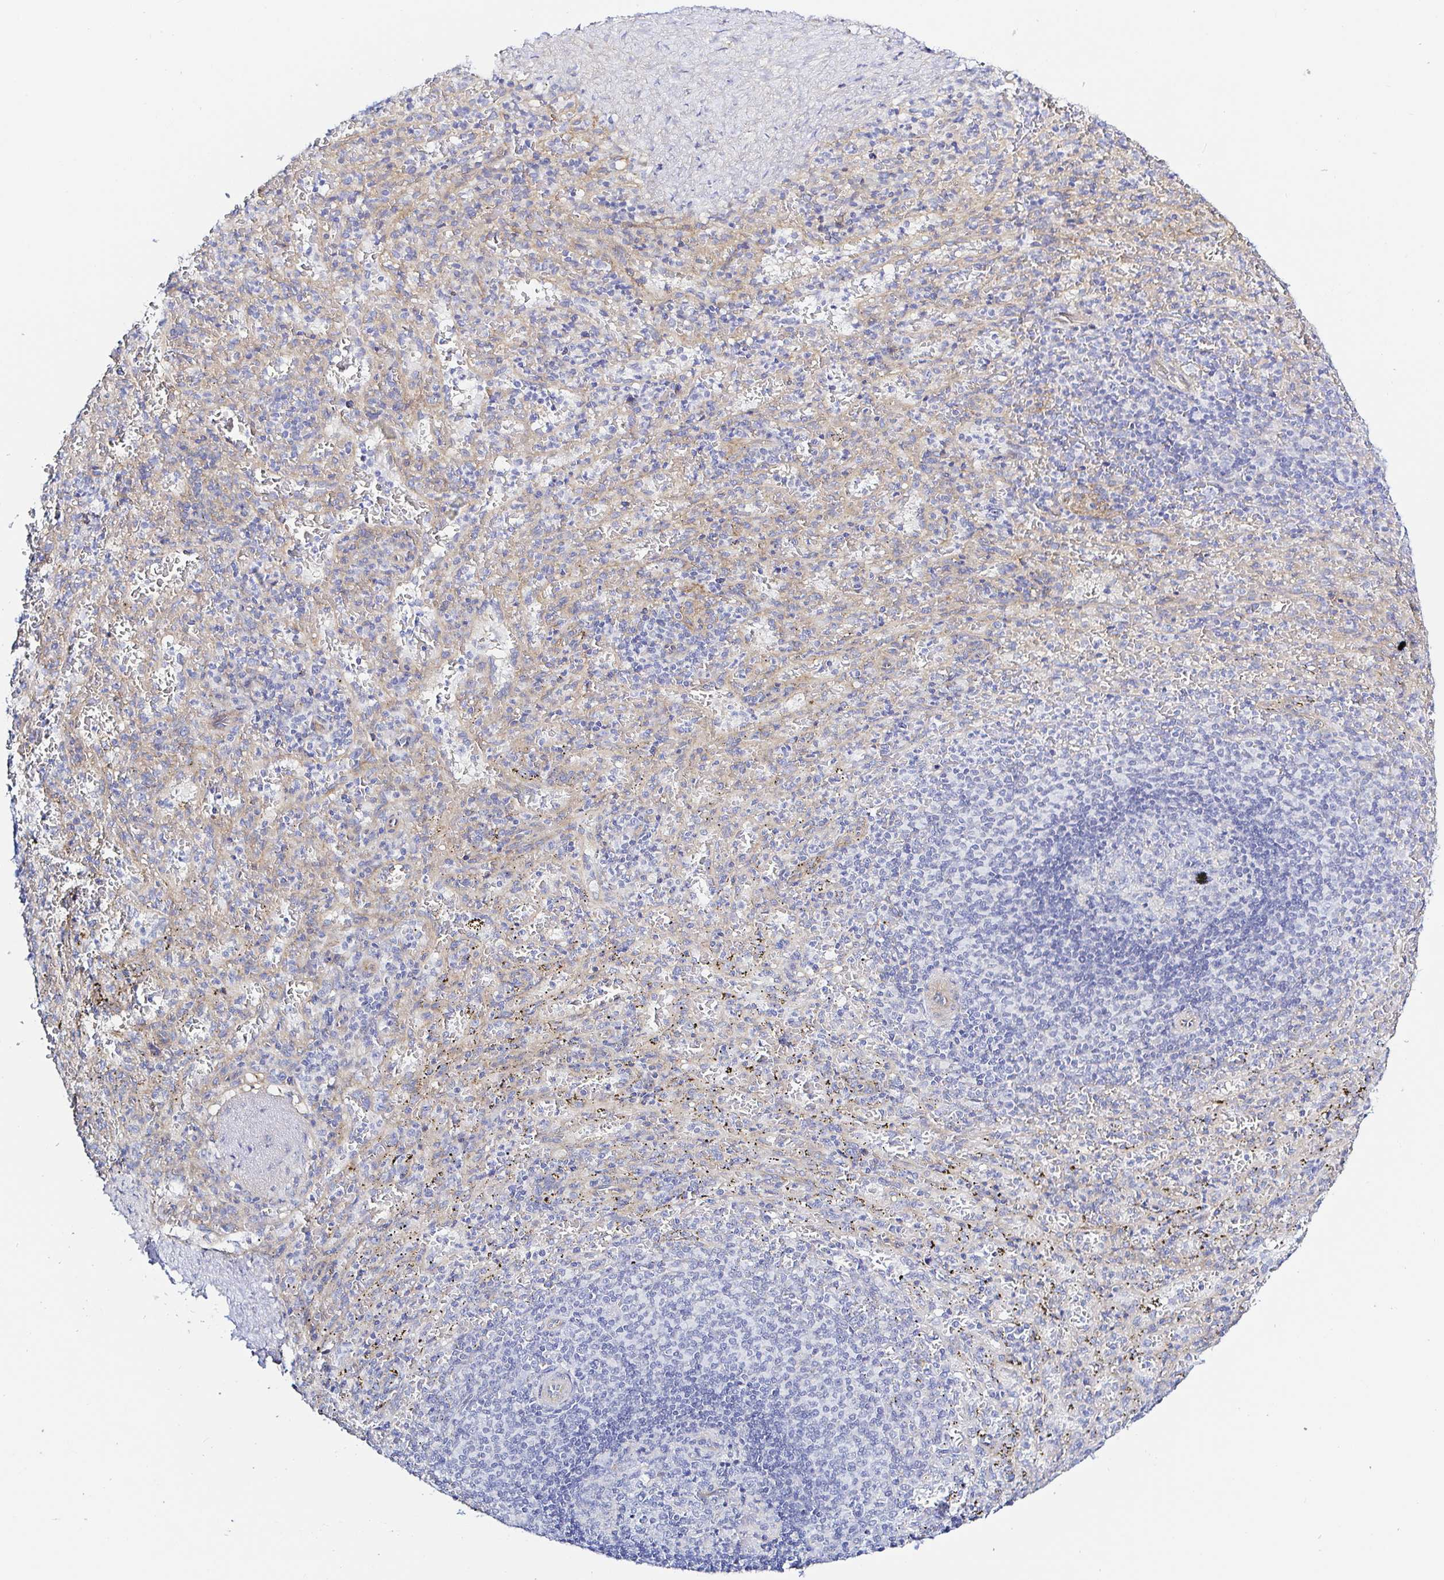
{"staining": {"intensity": "negative", "quantity": "none", "location": "none"}, "tissue": "spleen", "cell_type": "Cells in red pulp", "image_type": "normal", "snomed": [{"axis": "morphology", "description": "Normal tissue, NOS"}, {"axis": "topography", "description": "Spleen"}], "caption": "Photomicrograph shows no significant protein positivity in cells in red pulp of normal spleen. (Immunohistochemistry (ihc), brightfield microscopy, high magnification).", "gene": "ARL4D", "patient": {"sex": "male", "age": 57}}